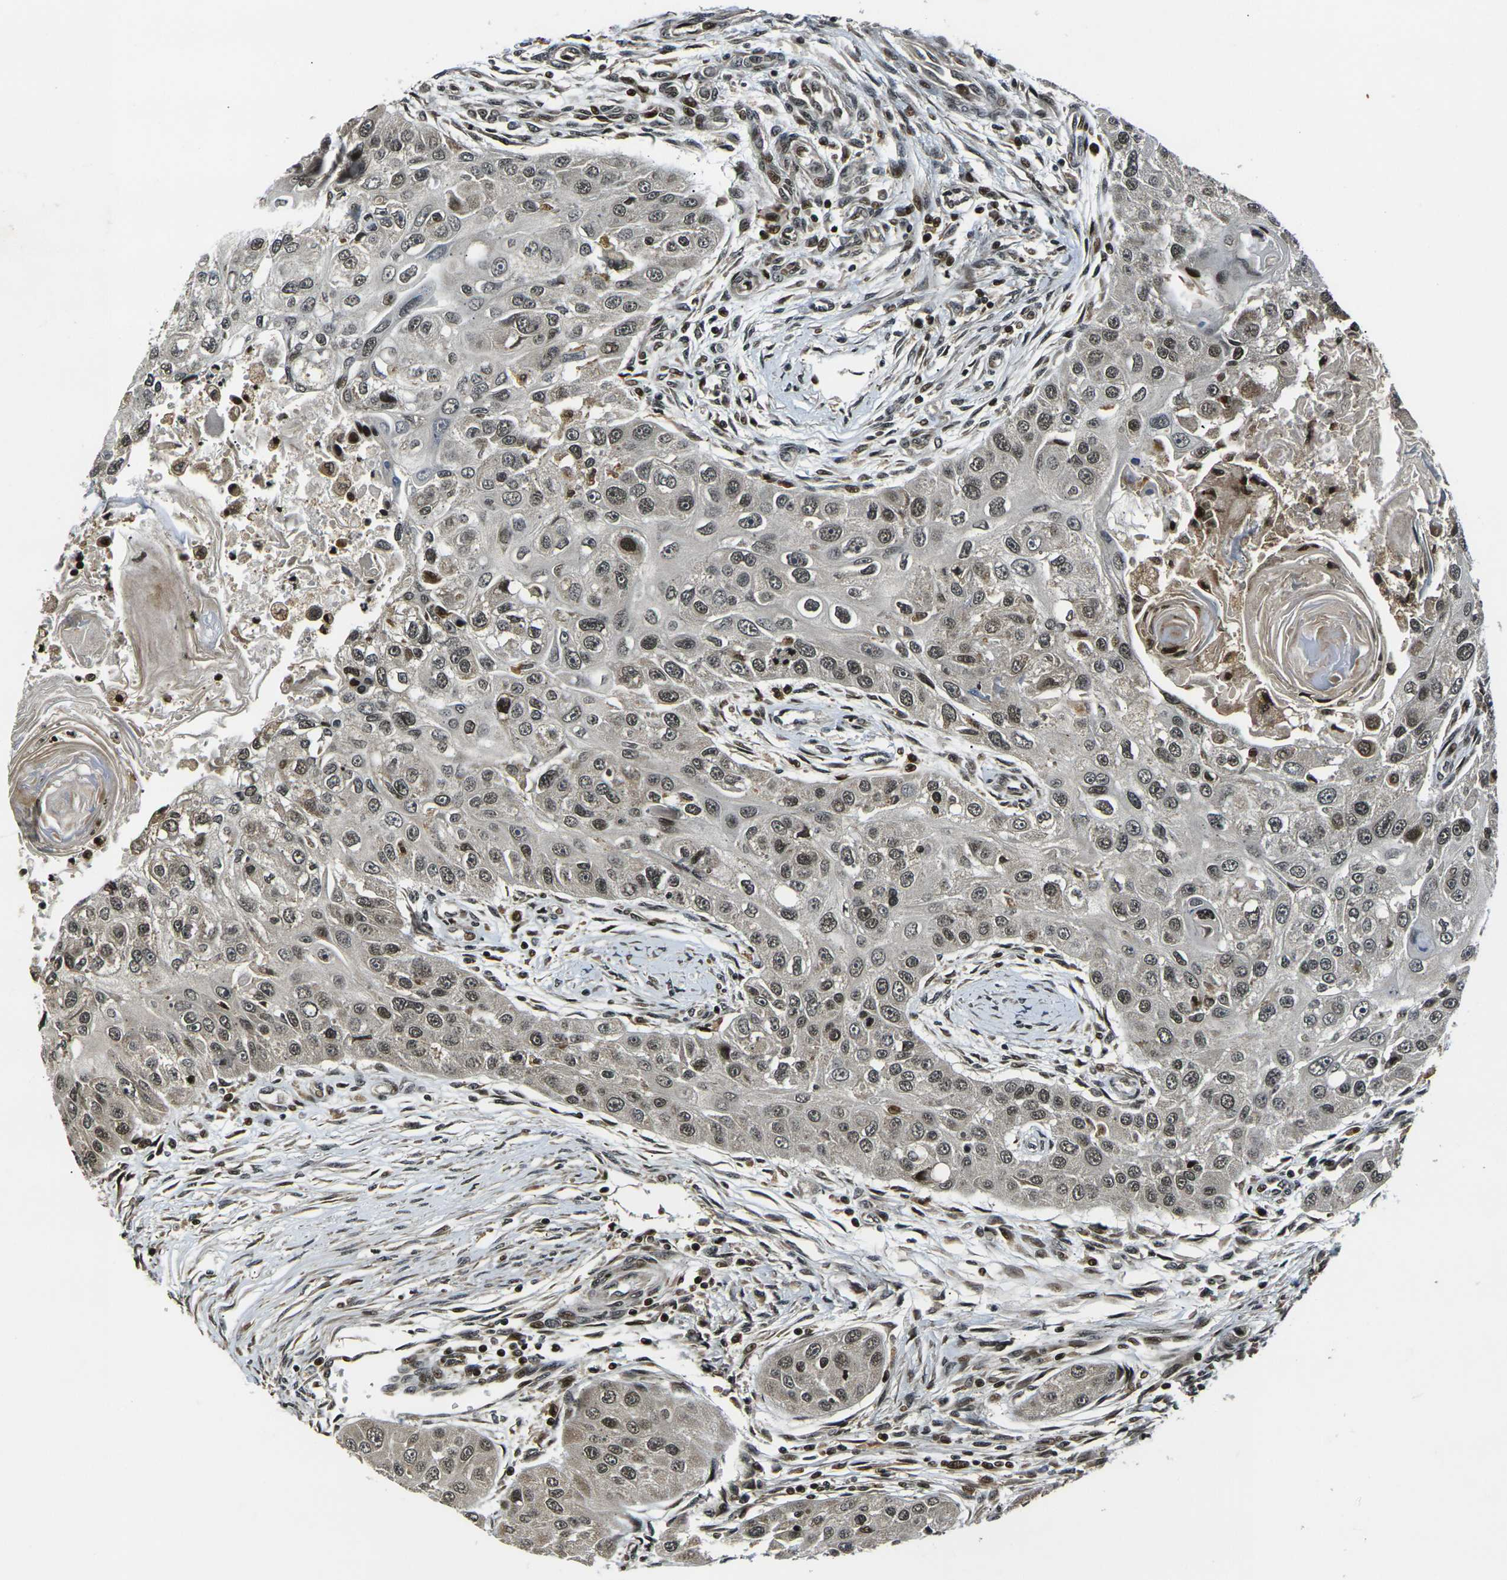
{"staining": {"intensity": "moderate", "quantity": ">75%", "location": "nuclear"}, "tissue": "head and neck cancer", "cell_type": "Tumor cells", "image_type": "cancer", "snomed": [{"axis": "morphology", "description": "Normal tissue, NOS"}, {"axis": "morphology", "description": "Squamous cell carcinoma, NOS"}, {"axis": "topography", "description": "Skeletal muscle"}, {"axis": "topography", "description": "Head-Neck"}], "caption": "The immunohistochemical stain shows moderate nuclear expression in tumor cells of head and neck cancer tissue.", "gene": "ACTL6A", "patient": {"sex": "male", "age": 51}}